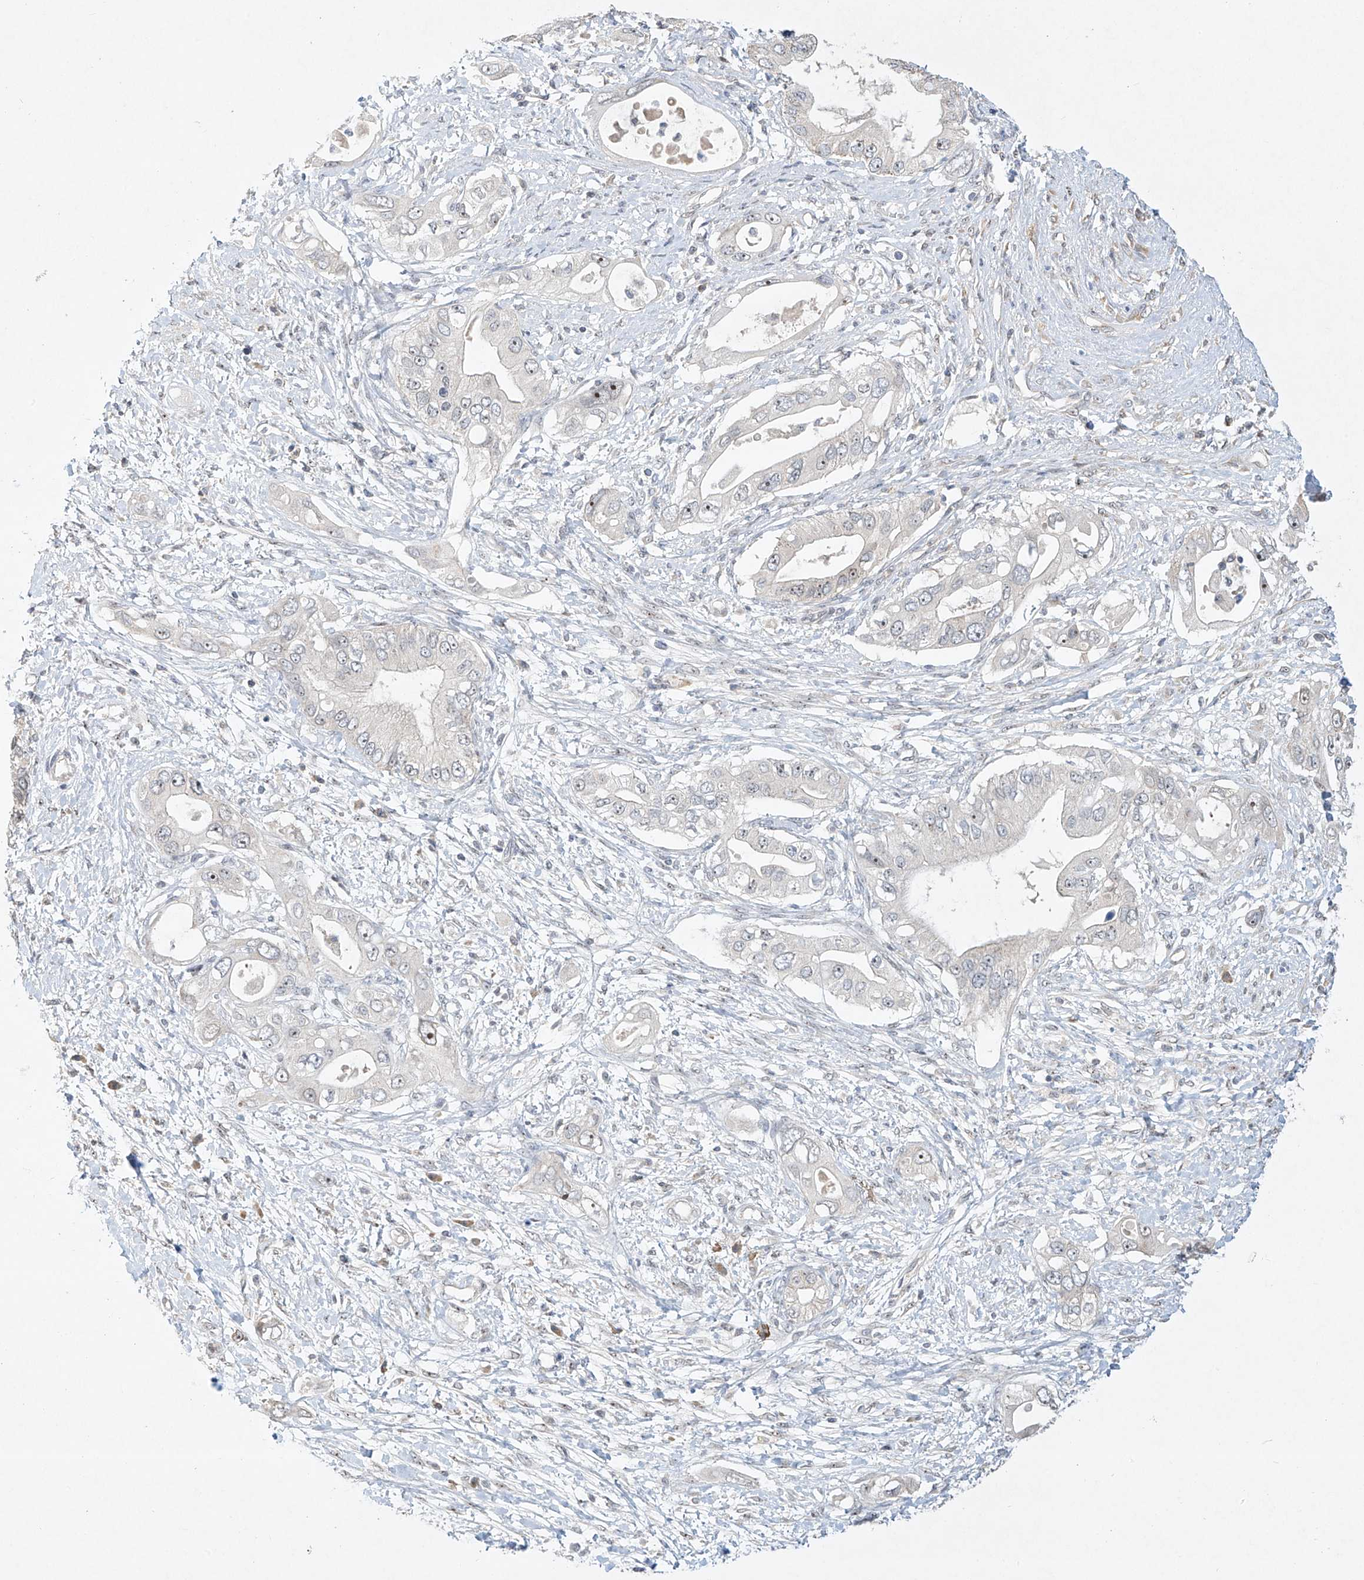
{"staining": {"intensity": "negative", "quantity": "none", "location": "none"}, "tissue": "pancreatic cancer", "cell_type": "Tumor cells", "image_type": "cancer", "snomed": [{"axis": "morphology", "description": "Inflammation, NOS"}, {"axis": "morphology", "description": "Adenocarcinoma, NOS"}, {"axis": "topography", "description": "Pancreas"}], "caption": "Adenocarcinoma (pancreatic) stained for a protein using immunohistochemistry shows no expression tumor cells.", "gene": "TASP1", "patient": {"sex": "female", "age": 56}}